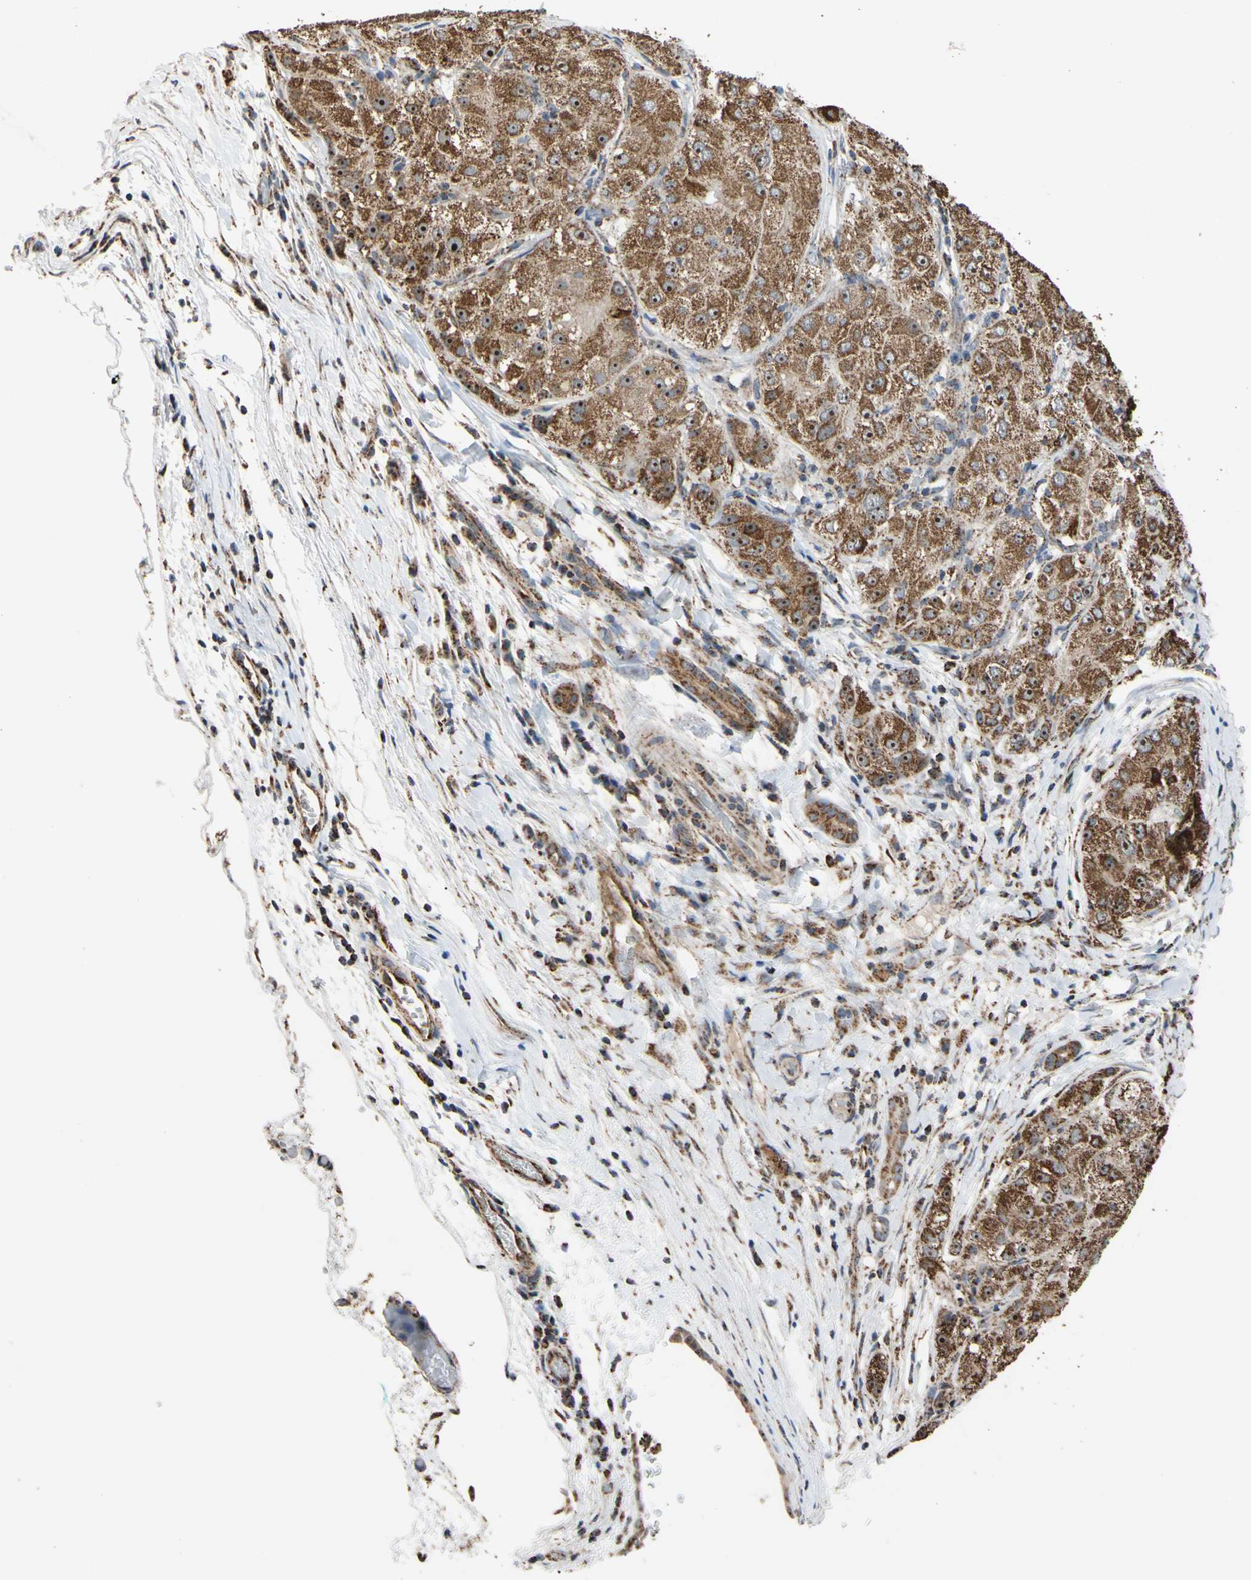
{"staining": {"intensity": "strong", "quantity": ">75%", "location": "cytoplasmic/membranous,nuclear"}, "tissue": "liver cancer", "cell_type": "Tumor cells", "image_type": "cancer", "snomed": [{"axis": "morphology", "description": "Carcinoma, Hepatocellular, NOS"}, {"axis": "topography", "description": "Liver"}], "caption": "Liver cancer (hepatocellular carcinoma) stained with DAB (3,3'-diaminobenzidine) immunohistochemistry (IHC) exhibits high levels of strong cytoplasmic/membranous and nuclear positivity in about >75% of tumor cells.", "gene": "FAM110B", "patient": {"sex": "male", "age": 80}}